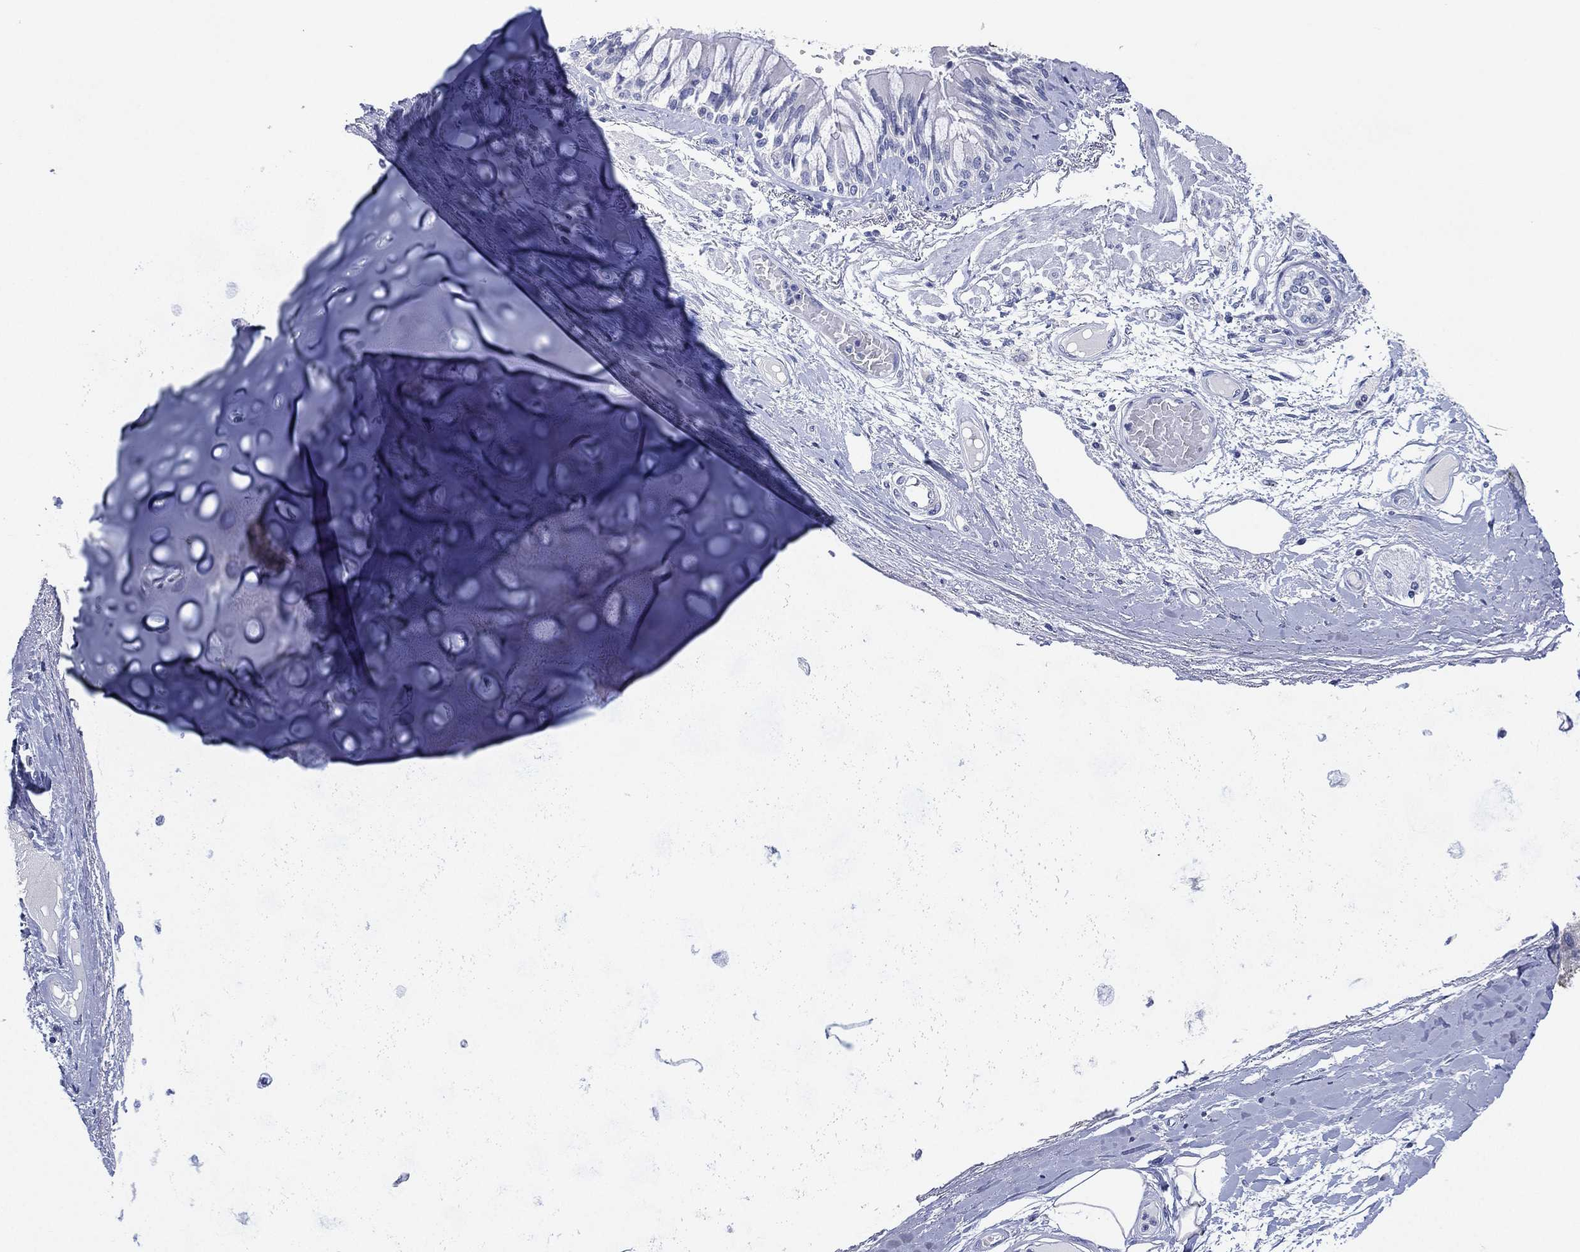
{"staining": {"intensity": "negative", "quantity": "none", "location": "none"}, "tissue": "bronchus", "cell_type": "Respiratory epithelial cells", "image_type": "normal", "snomed": [{"axis": "morphology", "description": "Normal tissue, NOS"}, {"axis": "morphology", "description": "Squamous cell carcinoma, NOS"}, {"axis": "topography", "description": "Cartilage tissue"}, {"axis": "topography", "description": "Bronchus"}, {"axis": "topography", "description": "Lung"}], "caption": "A micrograph of bronchus stained for a protein reveals no brown staining in respiratory epithelial cells. The staining is performed using DAB (3,3'-diaminobenzidine) brown chromogen with nuclei counter-stained in using hematoxylin.", "gene": "KRT35", "patient": {"sex": "female", "age": 49}}